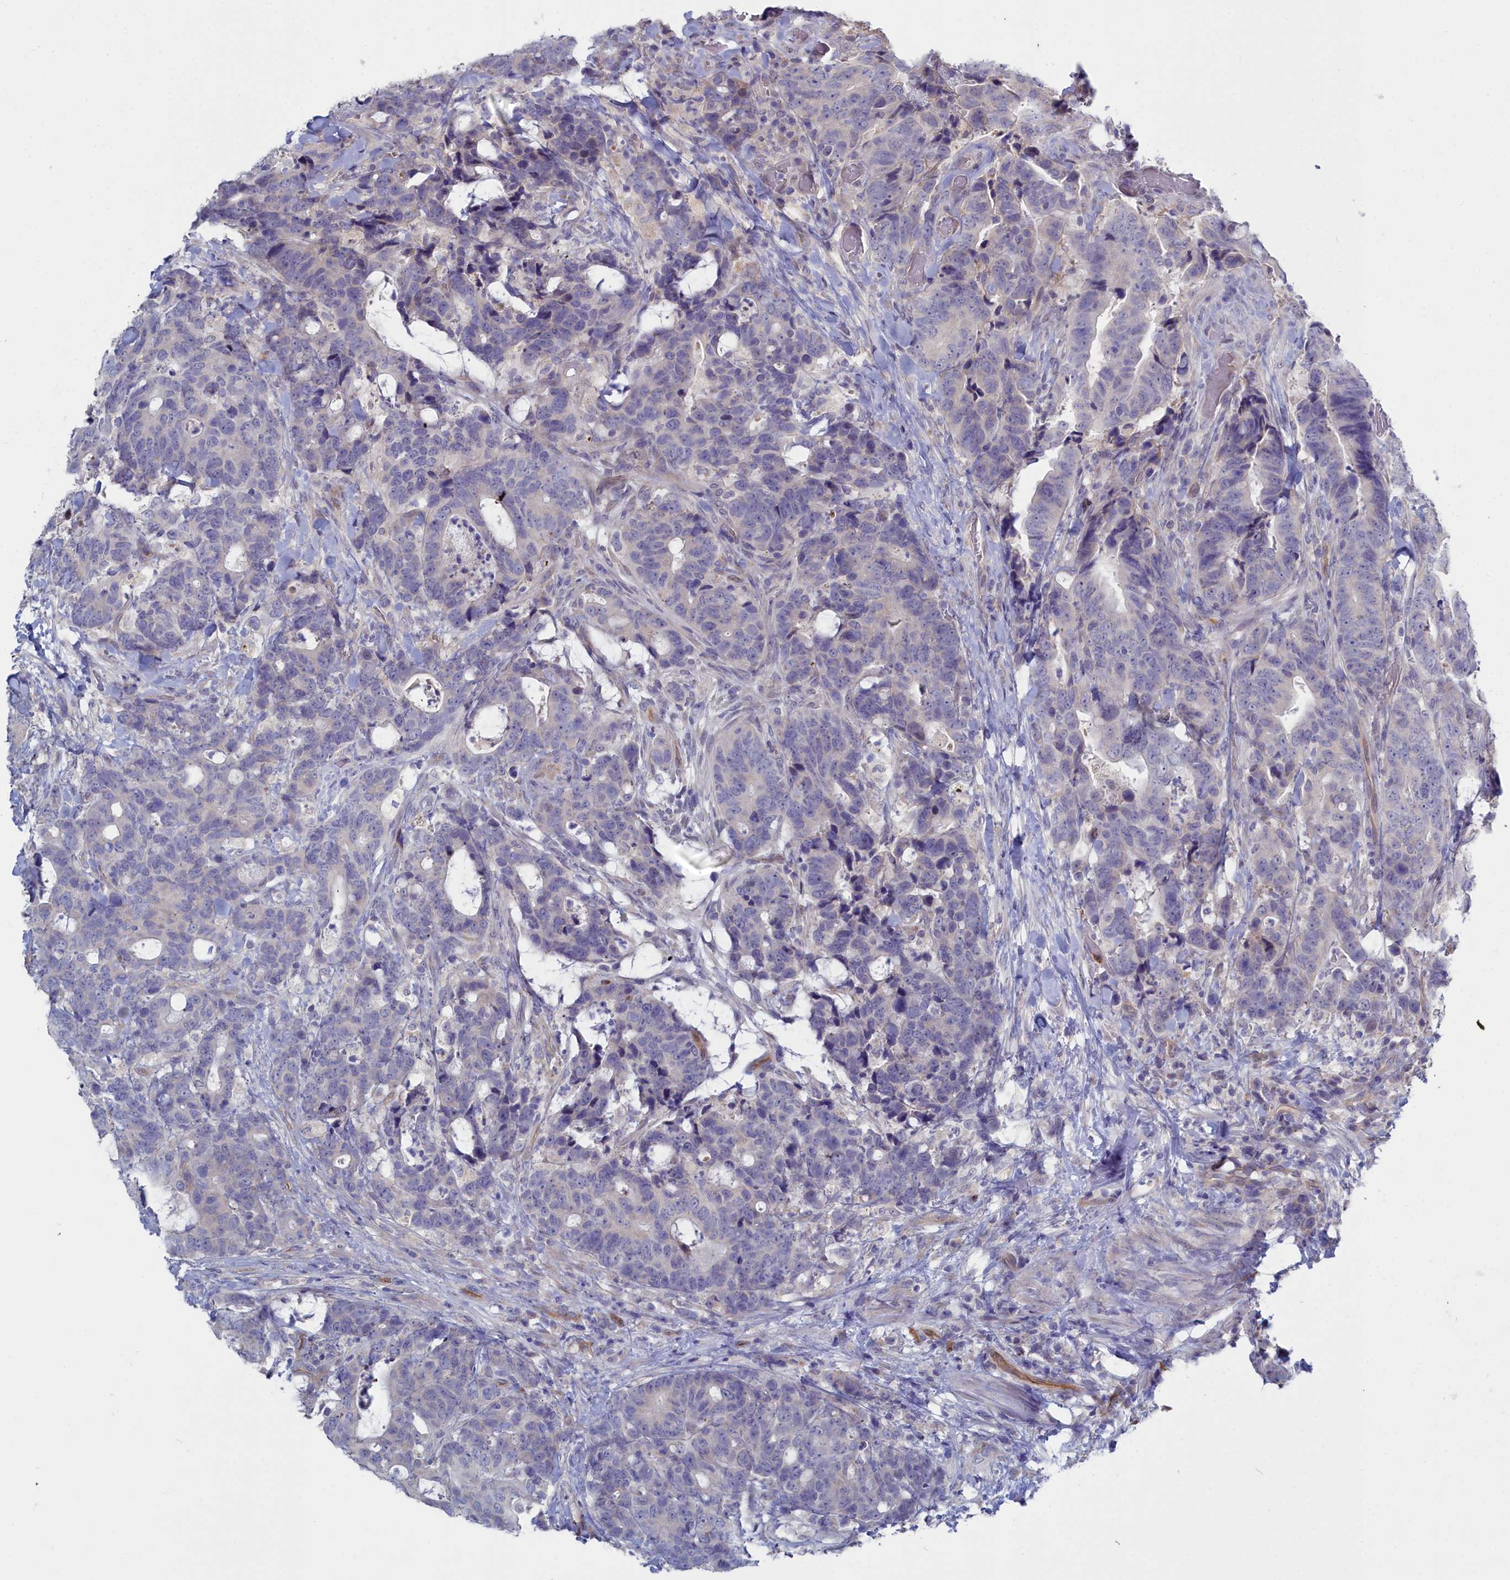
{"staining": {"intensity": "negative", "quantity": "none", "location": "none"}, "tissue": "colorectal cancer", "cell_type": "Tumor cells", "image_type": "cancer", "snomed": [{"axis": "morphology", "description": "Adenocarcinoma, NOS"}, {"axis": "topography", "description": "Colon"}], "caption": "Tumor cells are negative for brown protein staining in colorectal cancer (adenocarcinoma).", "gene": "RDX", "patient": {"sex": "female", "age": 82}}